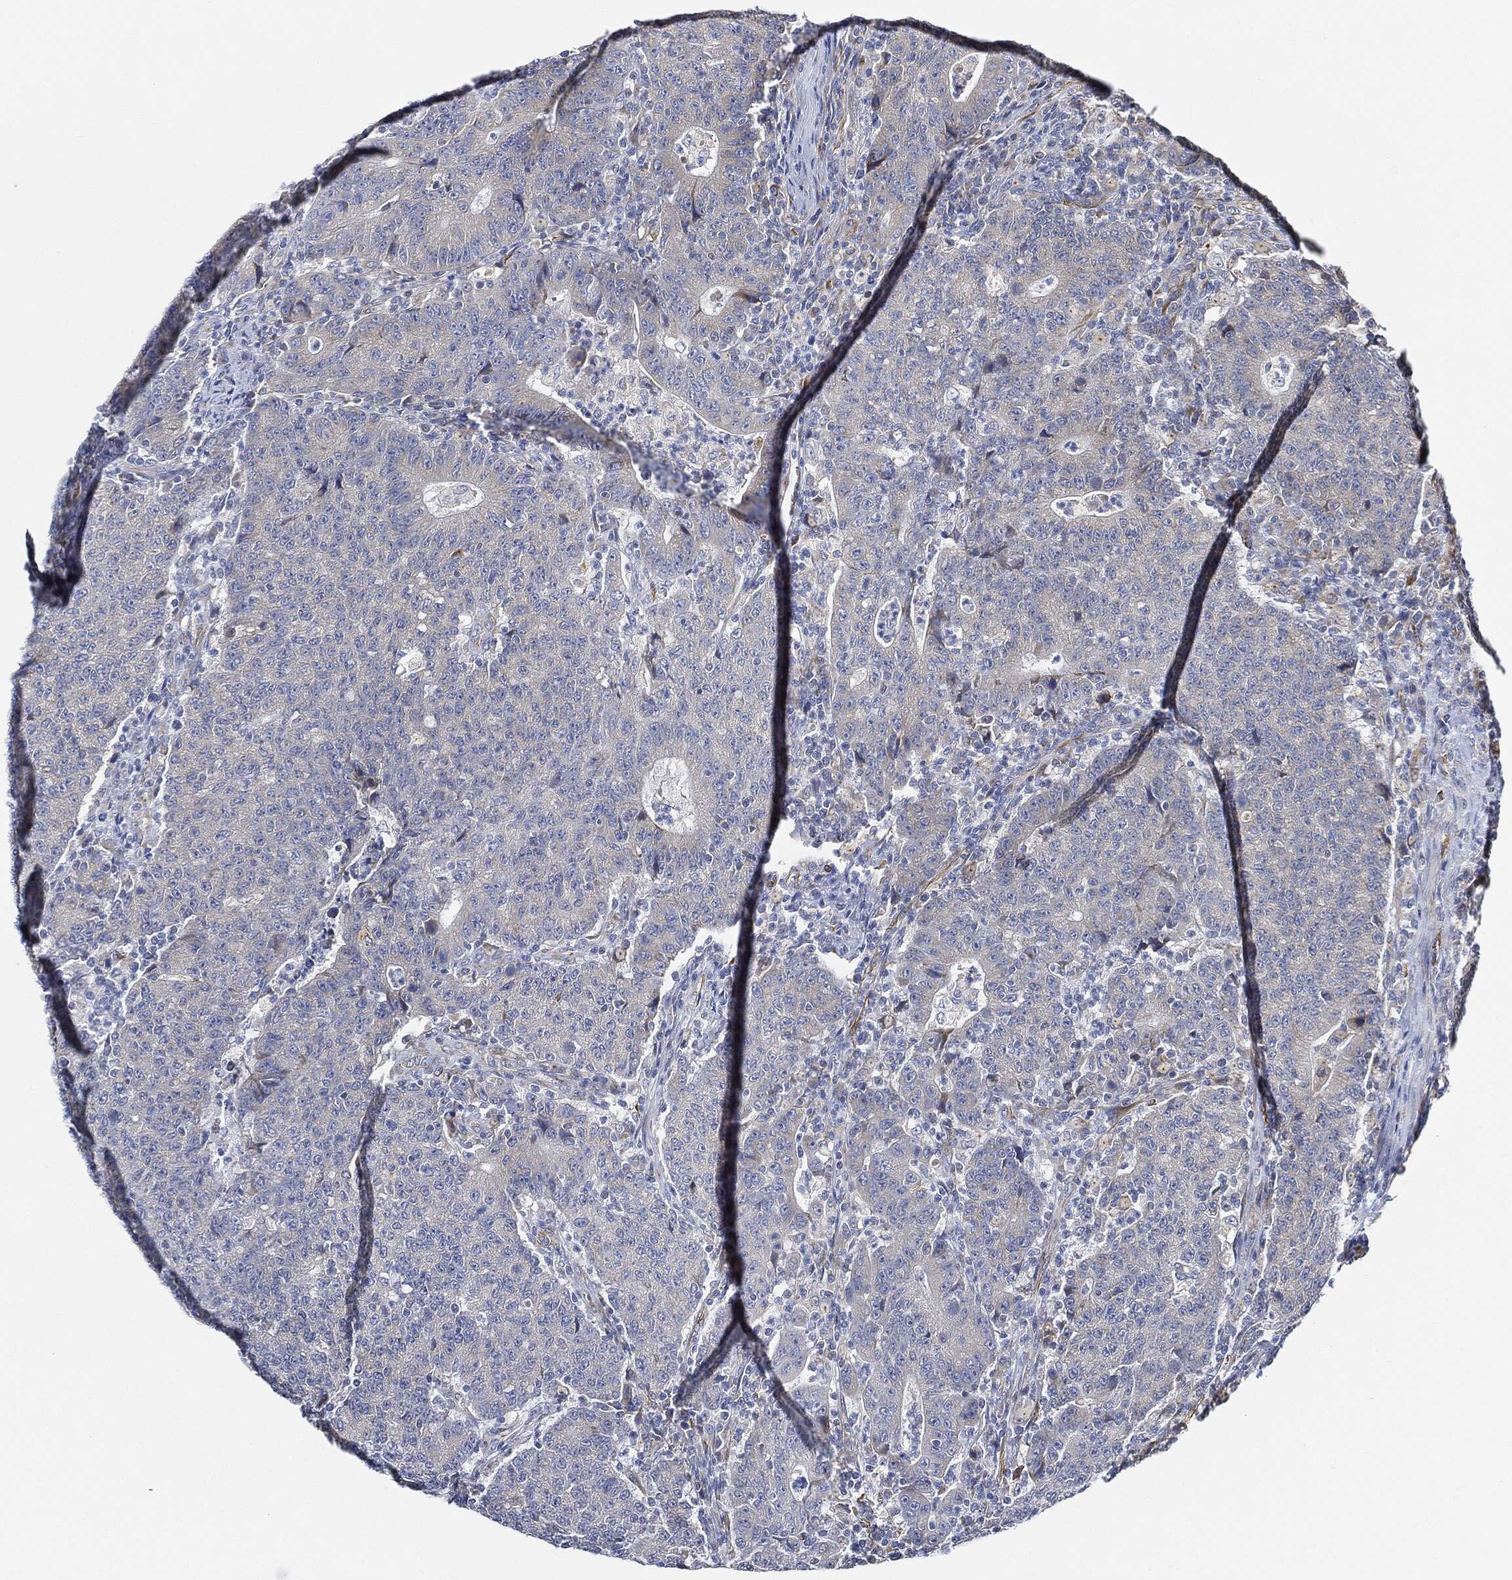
{"staining": {"intensity": "negative", "quantity": "none", "location": "none"}, "tissue": "colorectal cancer", "cell_type": "Tumor cells", "image_type": "cancer", "snomed": [{"axis": "morphology", "description": "Adenocarcinoma, NOS"}, {"axis": "topography", "description": "Colon"}], "caption": "This image is of colorectal cancer (adenocarcinoma) stained with IHC to label a protein in brown with the nuclei are counter-stained blue. There is no positivity in tumor cells.", "gene": "THSD1", "patient": {"sex": "female", "age": 75}}